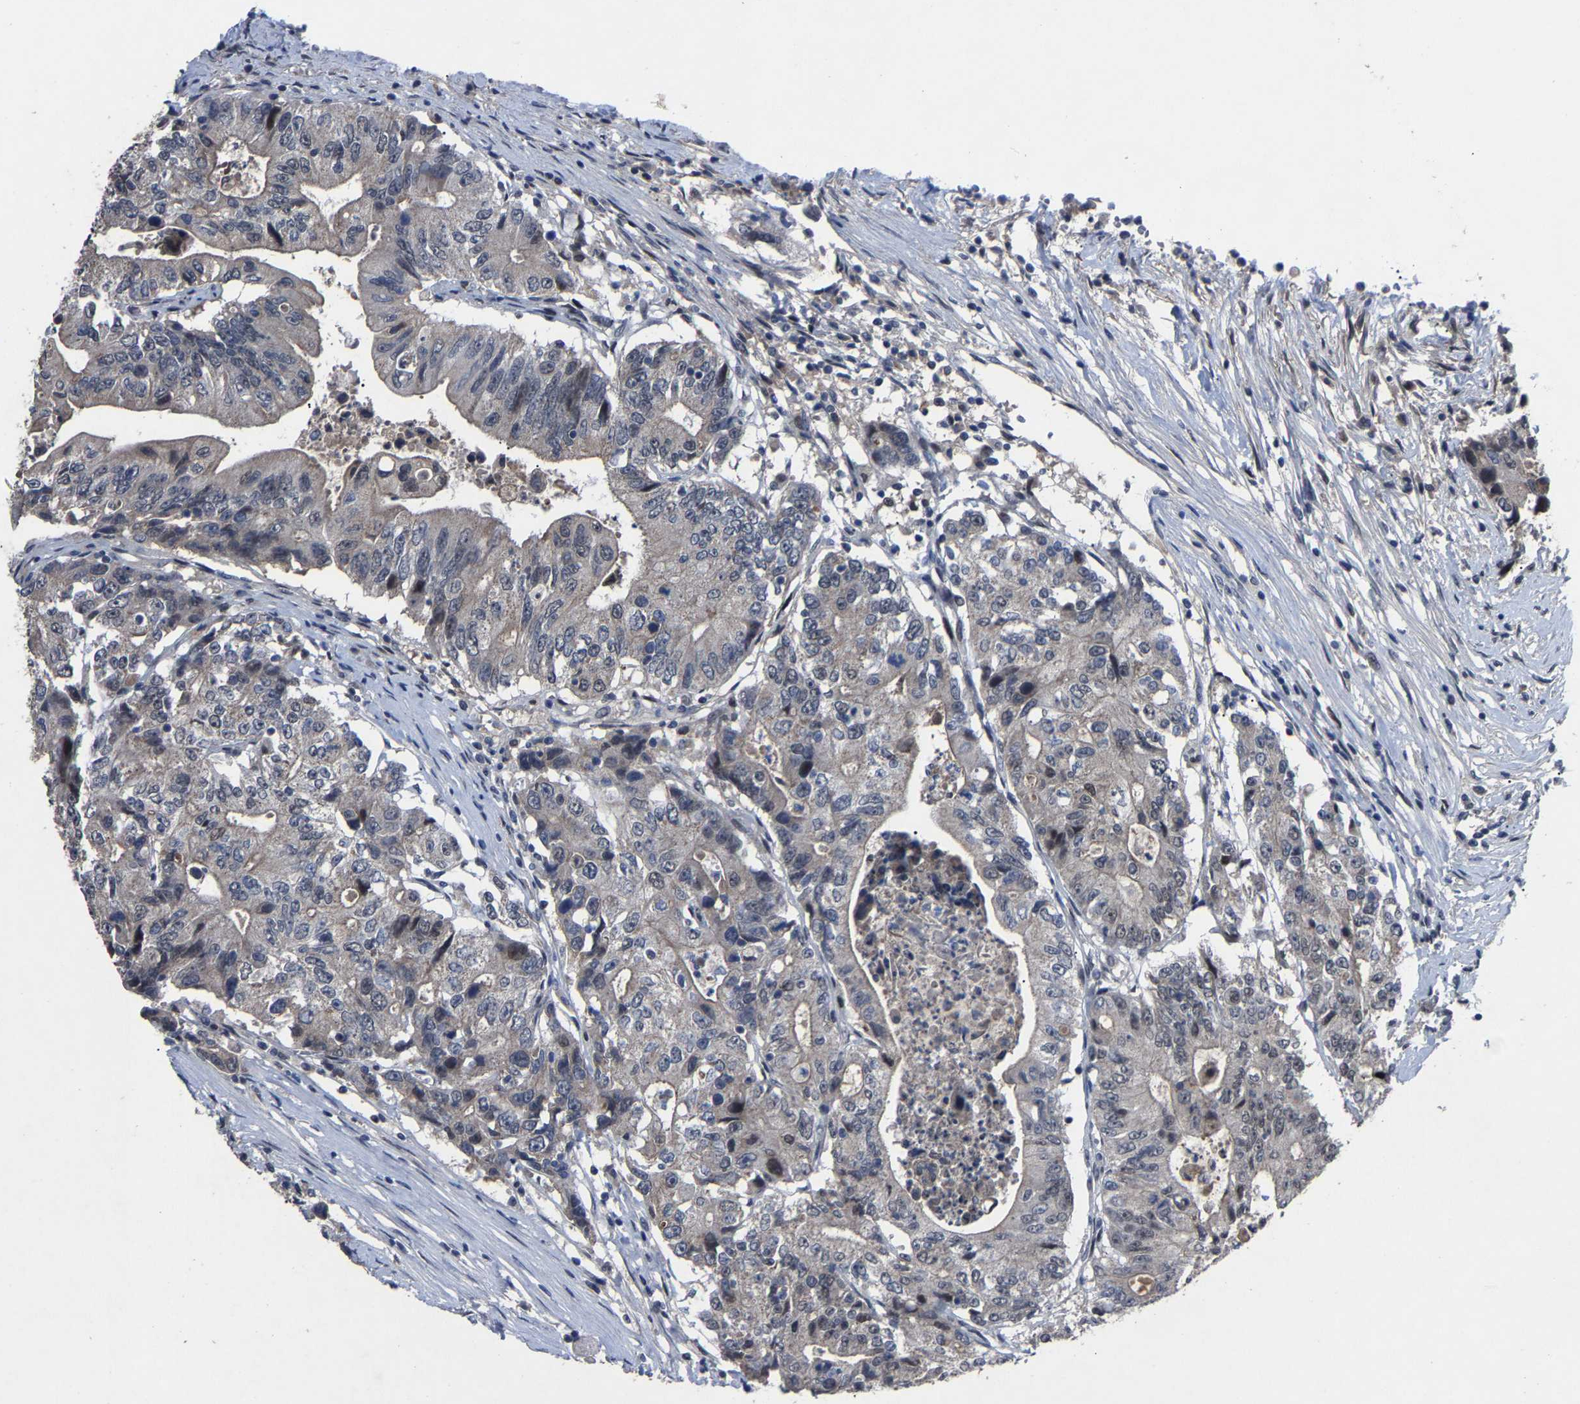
{"staining": {"intensity": "negative", "quantity": "none", "location": "none"}, "tissue": "colorectal cancer", "cell_type": "Tumor cells", "image_type": "cancer", "snomed": [{"axis": "morphology", "description": "Adenocarcinoma, NOS"}, {"axis": "topography", "description": "Colon"}], "caption": "Tumor cells show no significant protein staining in colorectal cancer.", "gene": "LSM8", "patient": {"sex": "female", "age": 77}}